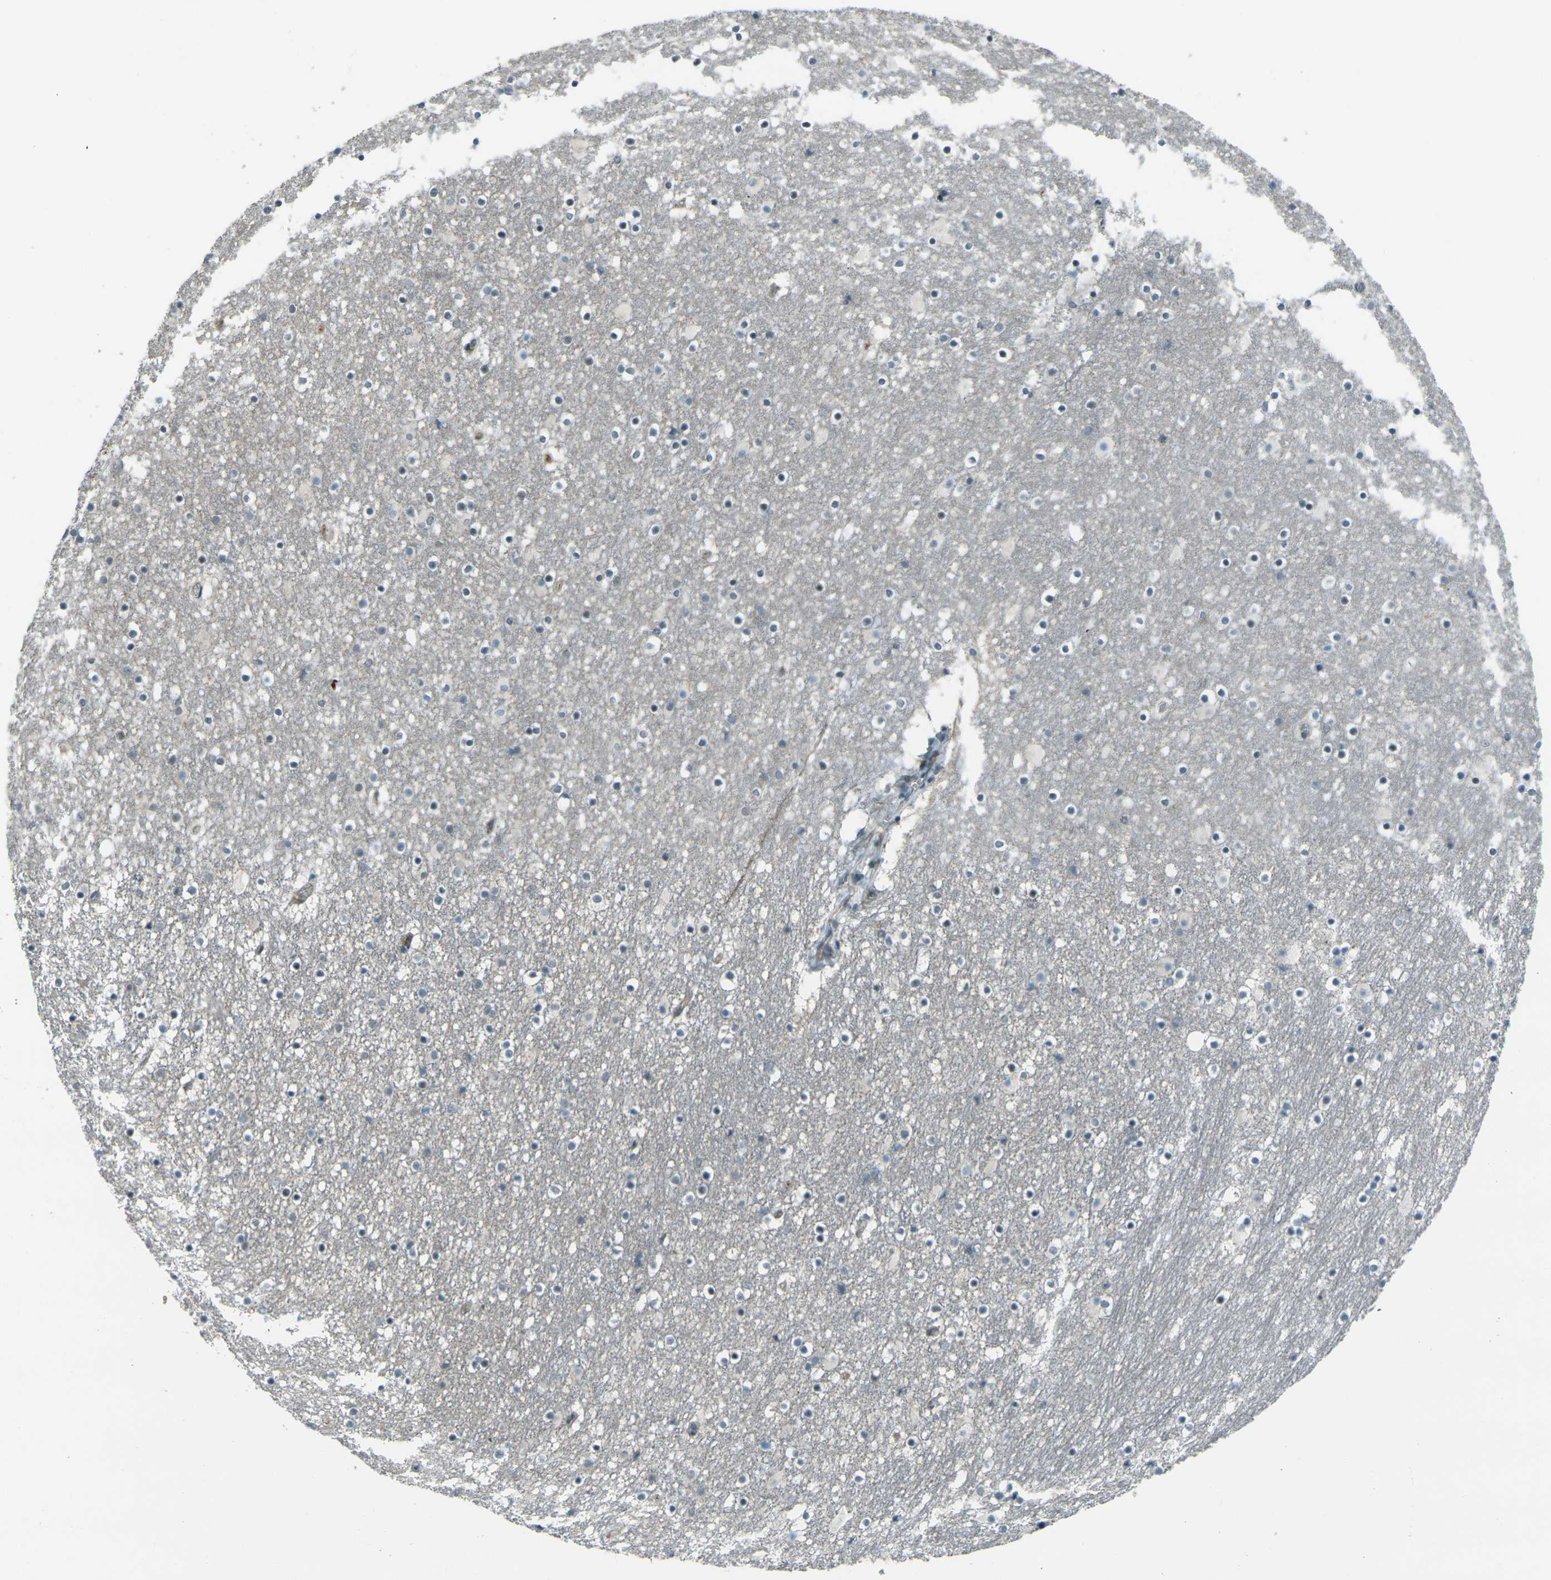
{"staining": {"intensity": "negative", "quantity": "none", "location": "none"}, "tissue": "caudate", "cell_type": "Glial cells", "image_type": "normal", "snomed": [{"axis": "morphology", "description": "Normal tissue, NOS"}, {"axis": "topography", "description": "Lateral ventricle wall"}], "caption": "A high-resolution micrograph shows immunohistochemistry (IHC) staining of benign caudate, which demonstrates no significant positivity in glial cells. (DAB immunohistochemistry visualized using brightfield microscopy, high magnification).", "gene": "GPR19", "patient": {"sex": "male", "age": 45}}